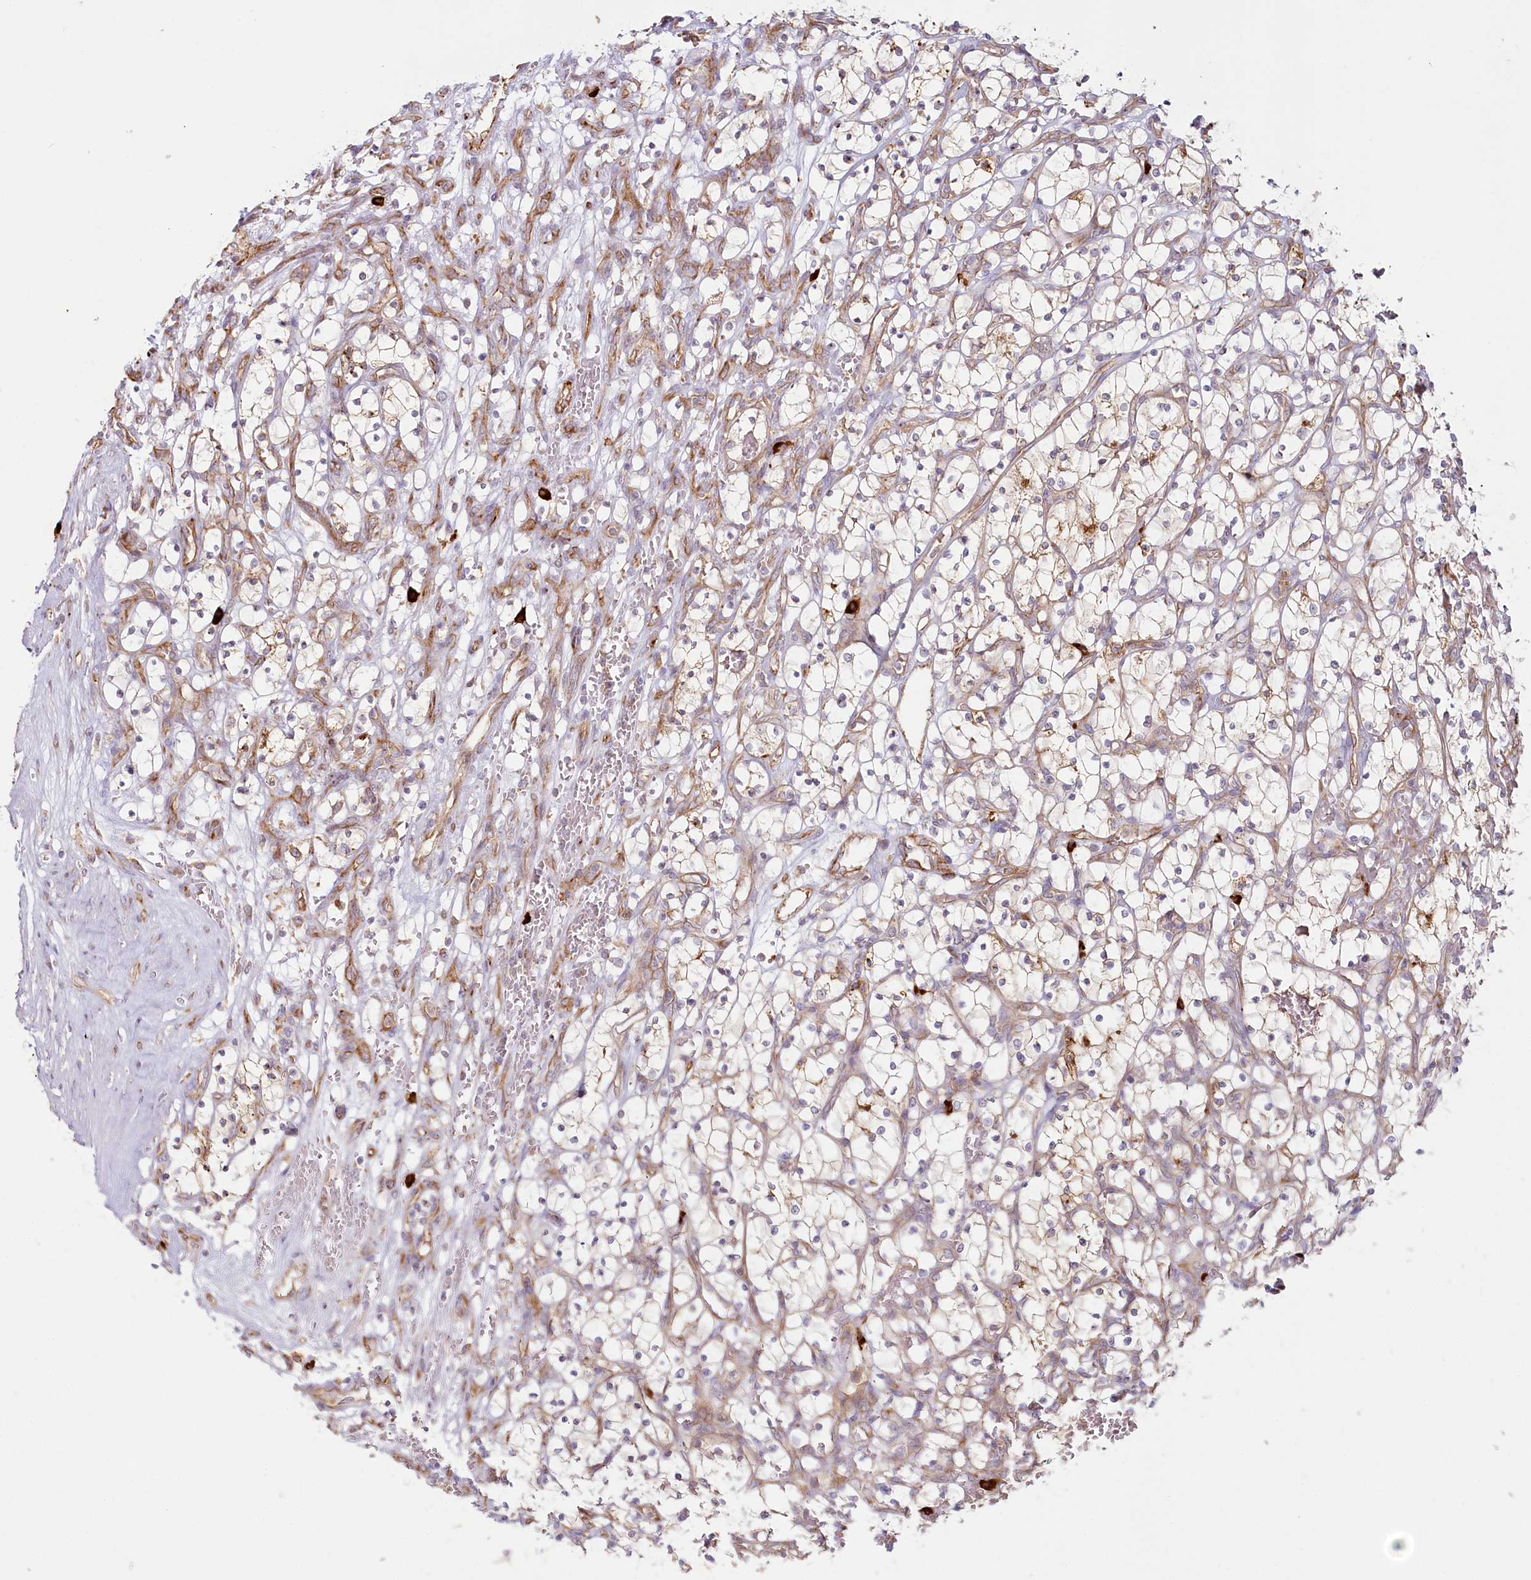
{"staining": {"intensity": "negative", "quantity": "none", "location": "none"}, "tissue": "renal cancer", "cell_type": "Tumor cells", "image_type": "cancer", "snomed": [{"axis": "morphology", "description": "Adenocarcinoma, NOS"}, {"axis": "topography", "description": "Kidney"}], "caption": "IHC micrograph of adenocarcinoma (renal) stained for a protein (brown), which displays no staining in tumor cells.", "gene": "HARS2", "patient": {"sex": "female", "age": 69}}